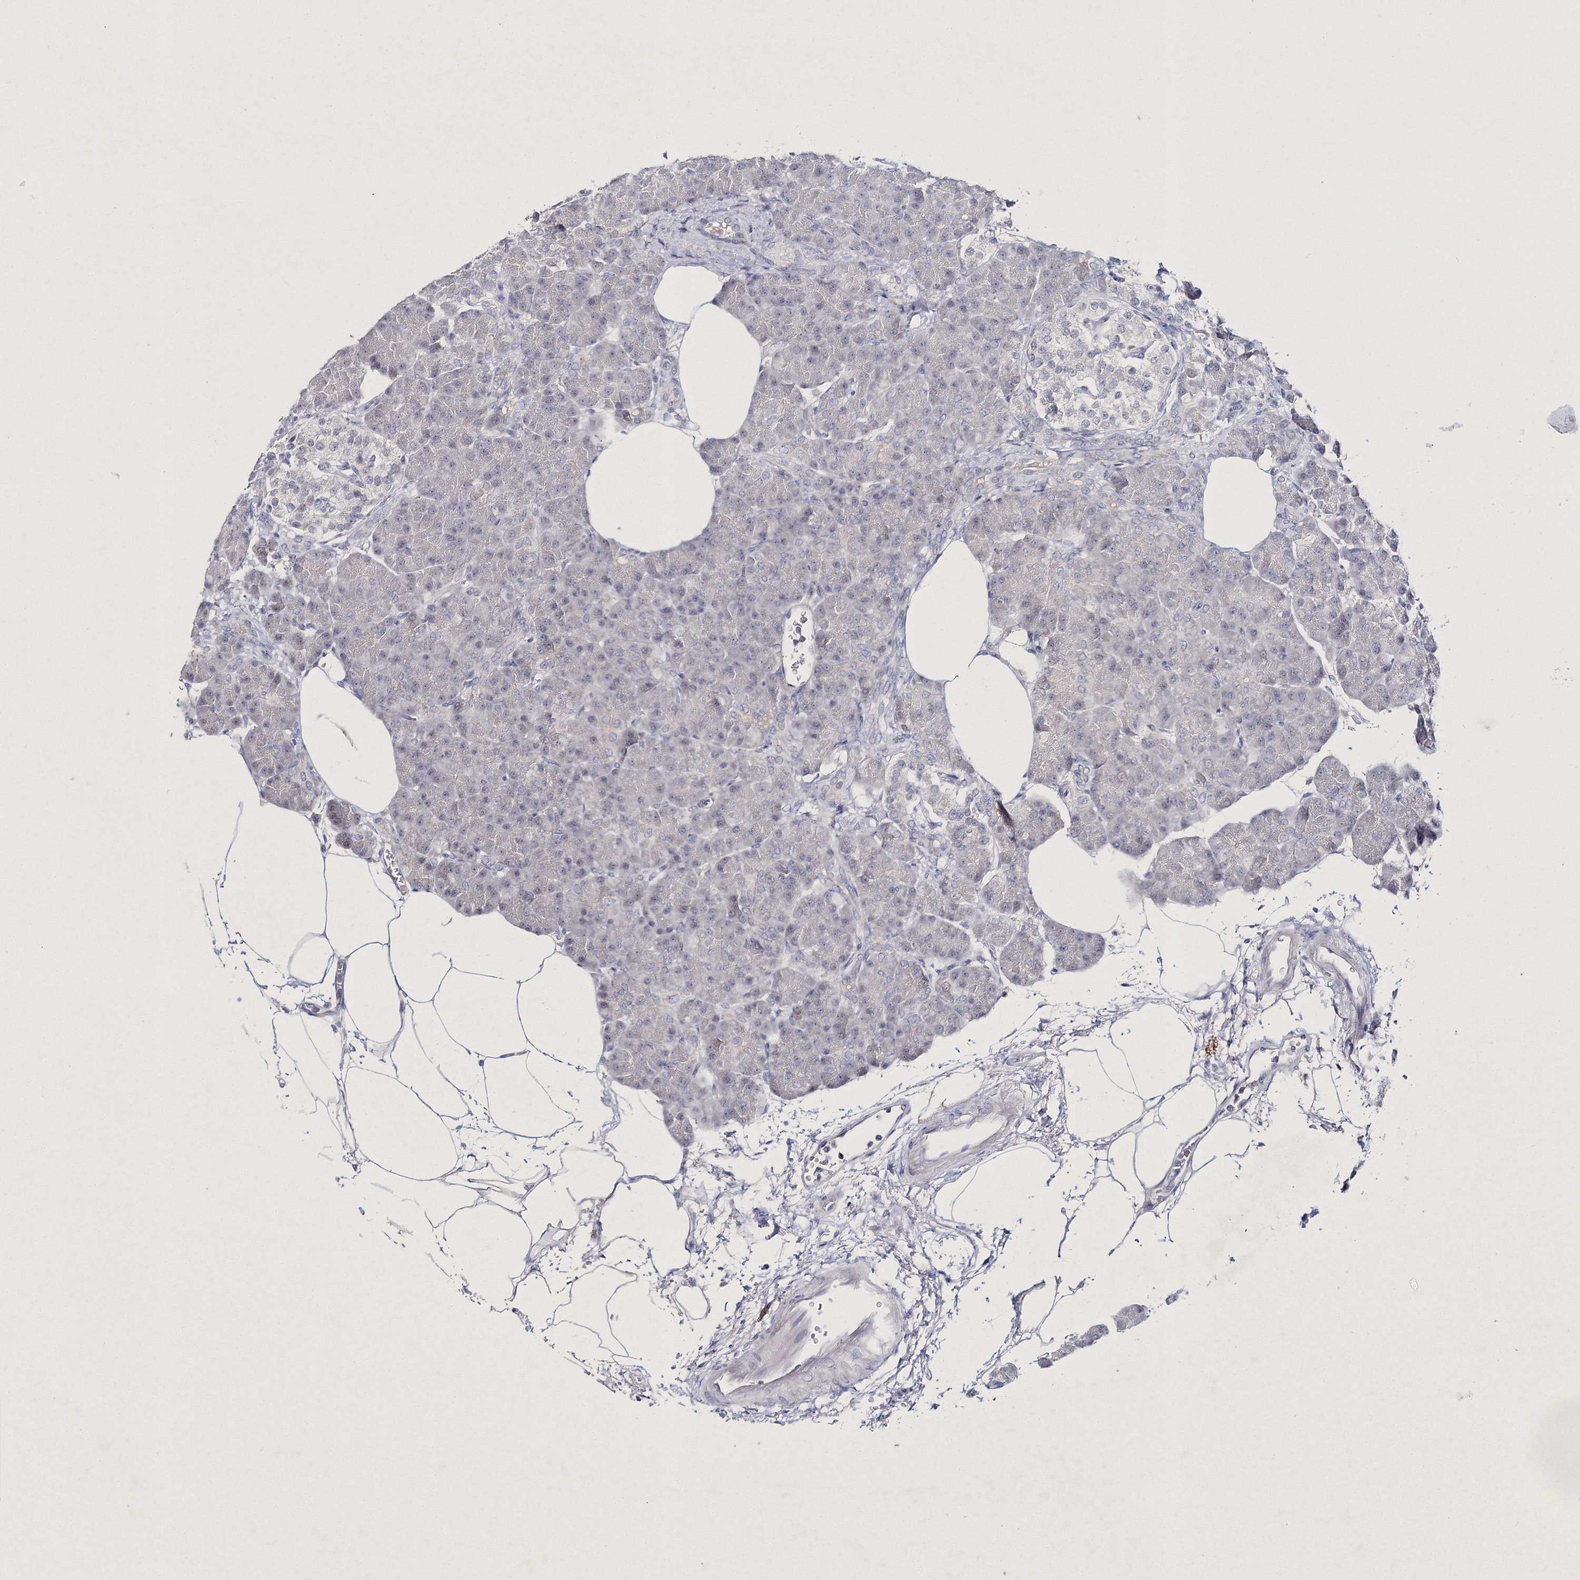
{"staining": {"intensity": "negative", "quantity": "none", "location": "none"}, "tissue": "pancreas", "cell_type": "Exocrine glandular cells", "image_type": "normal", "snomed": [{"axis": "morphology", "description": "Normal tissue, NOS"}, {"axis": "topography", "description": "Pancreas"}], "caption": "The immunohistochemistry (IHC) image has no significant expression in exocrine glandular cells of pancreas.", "gene": "NEU4", "patient": {"sex": "female", "age": 70}}